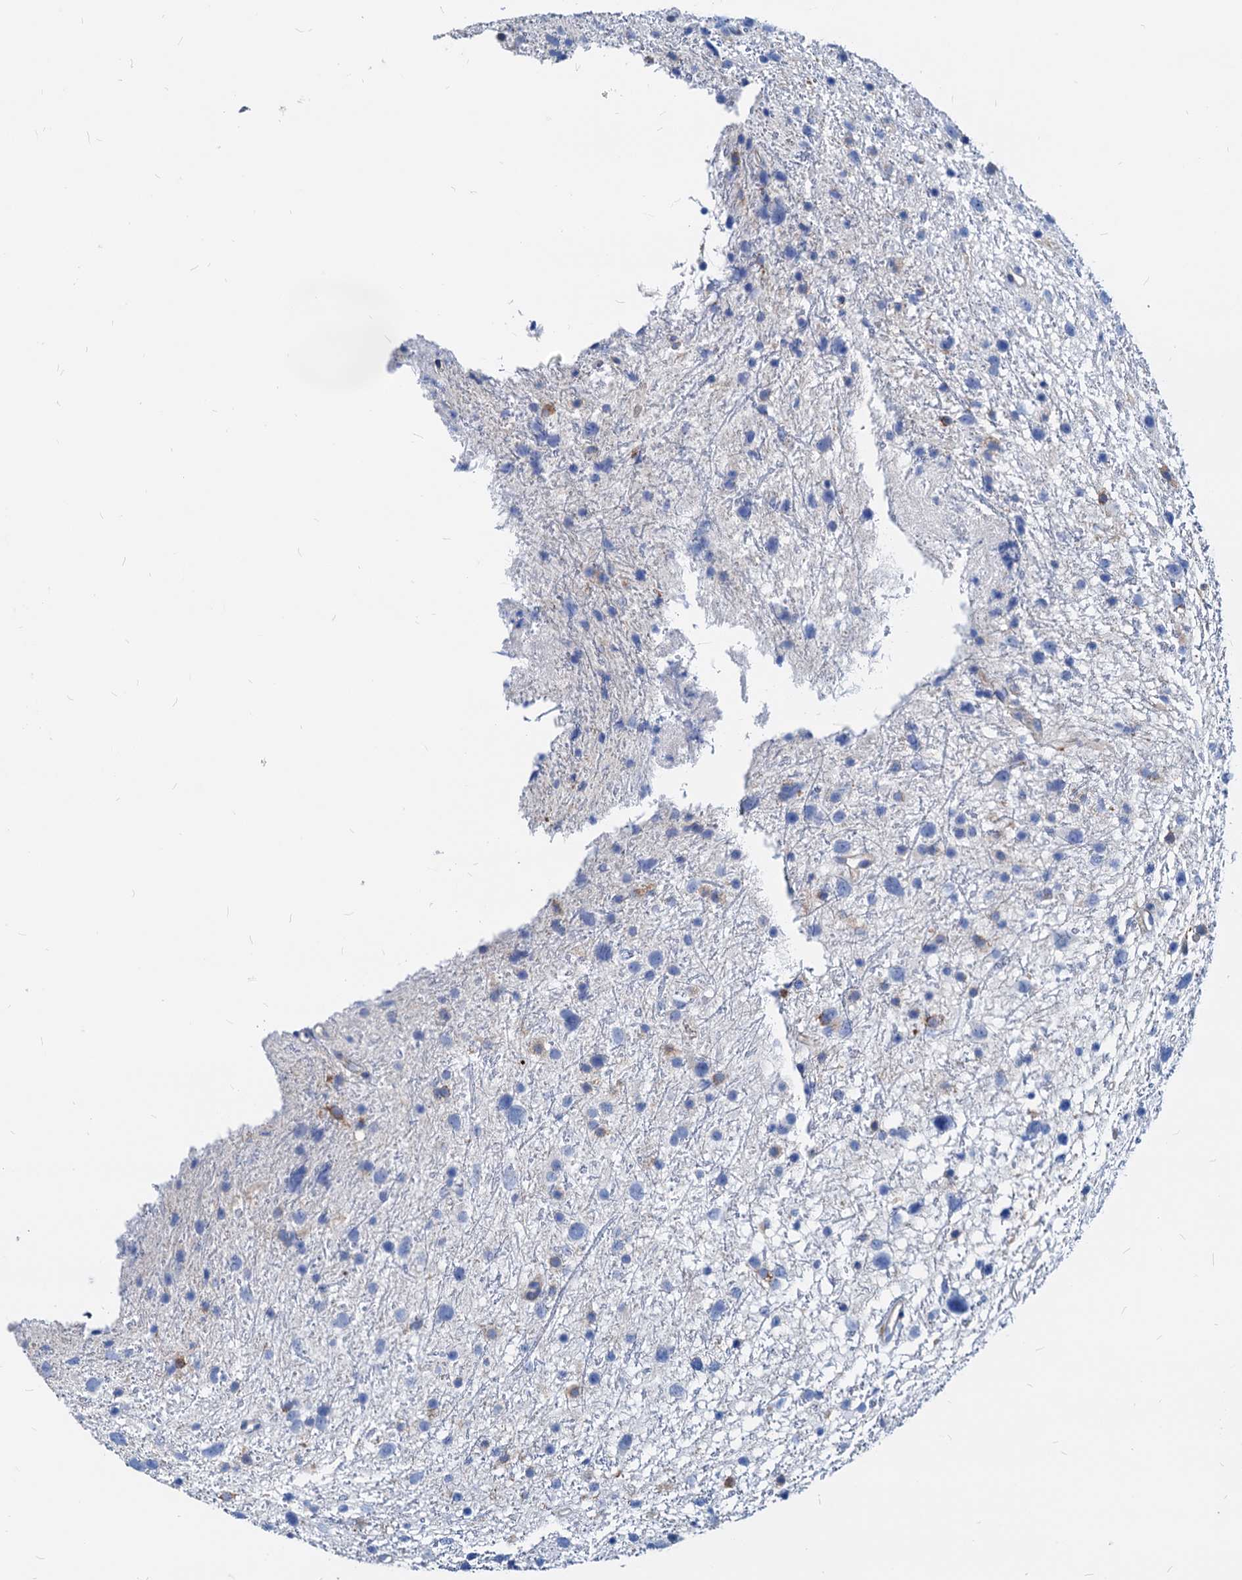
{"staining": {"intensity": "negative", "quantity": "none", "location": "none"}, "tissue": "glioma", "cell_type": "Tumor cells", "image_type": "cancer", "snomed": [{"axis": "morphology", "description": "Glioma, malignant, Low grade"}, {"axis": "topography", "description": "Cerebral cortex"}], "caption": "Glioma stained for a protein using immunohistochemistry (IHC) demonstrates no staining tumor cells.", "gene": "LCP2", "patient": {"sex": "female", "age": 39}}